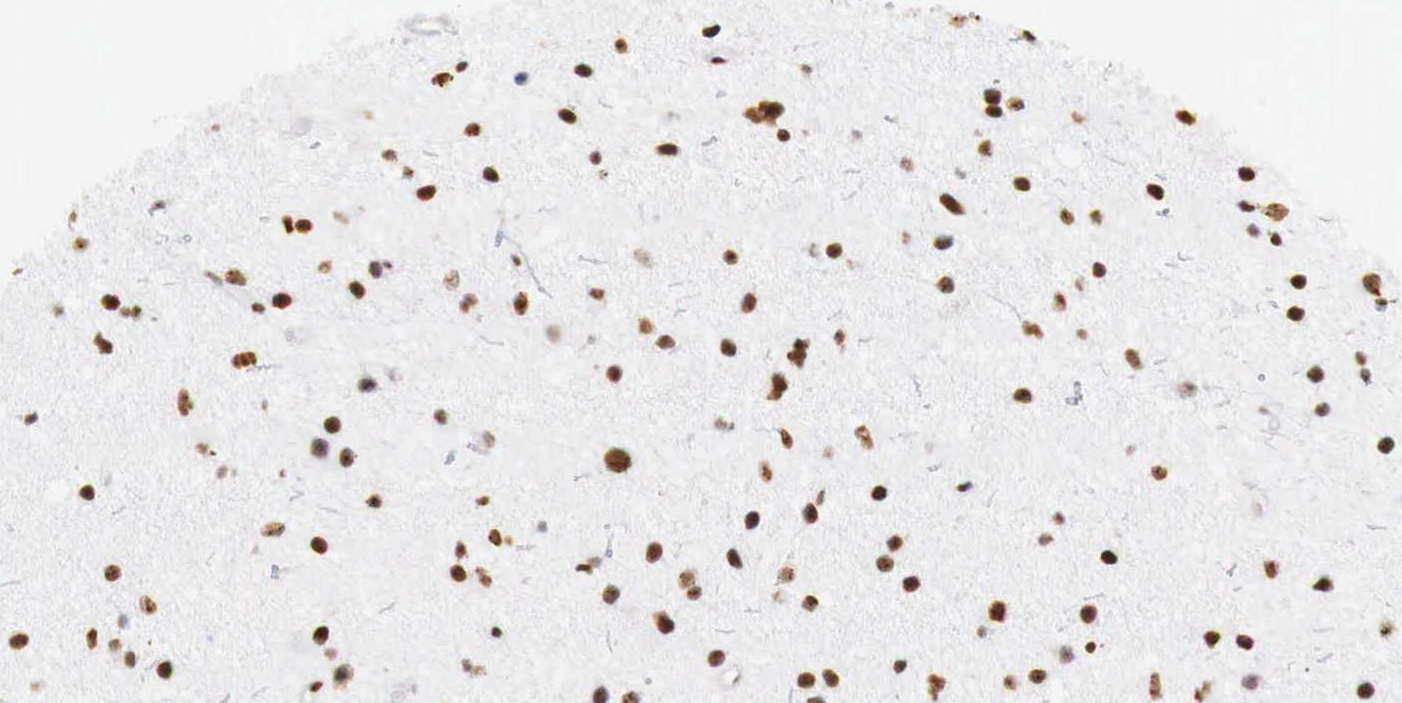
{"staining": {"intensity": "strong", "quantity": ">75%", "location": "nuclear"}, "tissue": "glioma", "cell_type": "Tumor cells", "image_type": "cancer", "snomed": [{"axis": "morphology", "description": "Glioma, malignant, Low grade"}, {"axis": "topography", "description": "Brain"}], "caption": "High-power microscopy captured an immunohistochemistry (IHC) micrograph of glioma, revealing strong nuclear staining in about >75% of tumor cells.", "gene": "DKC1", "patient": {"sex": "female", "age": 46}}